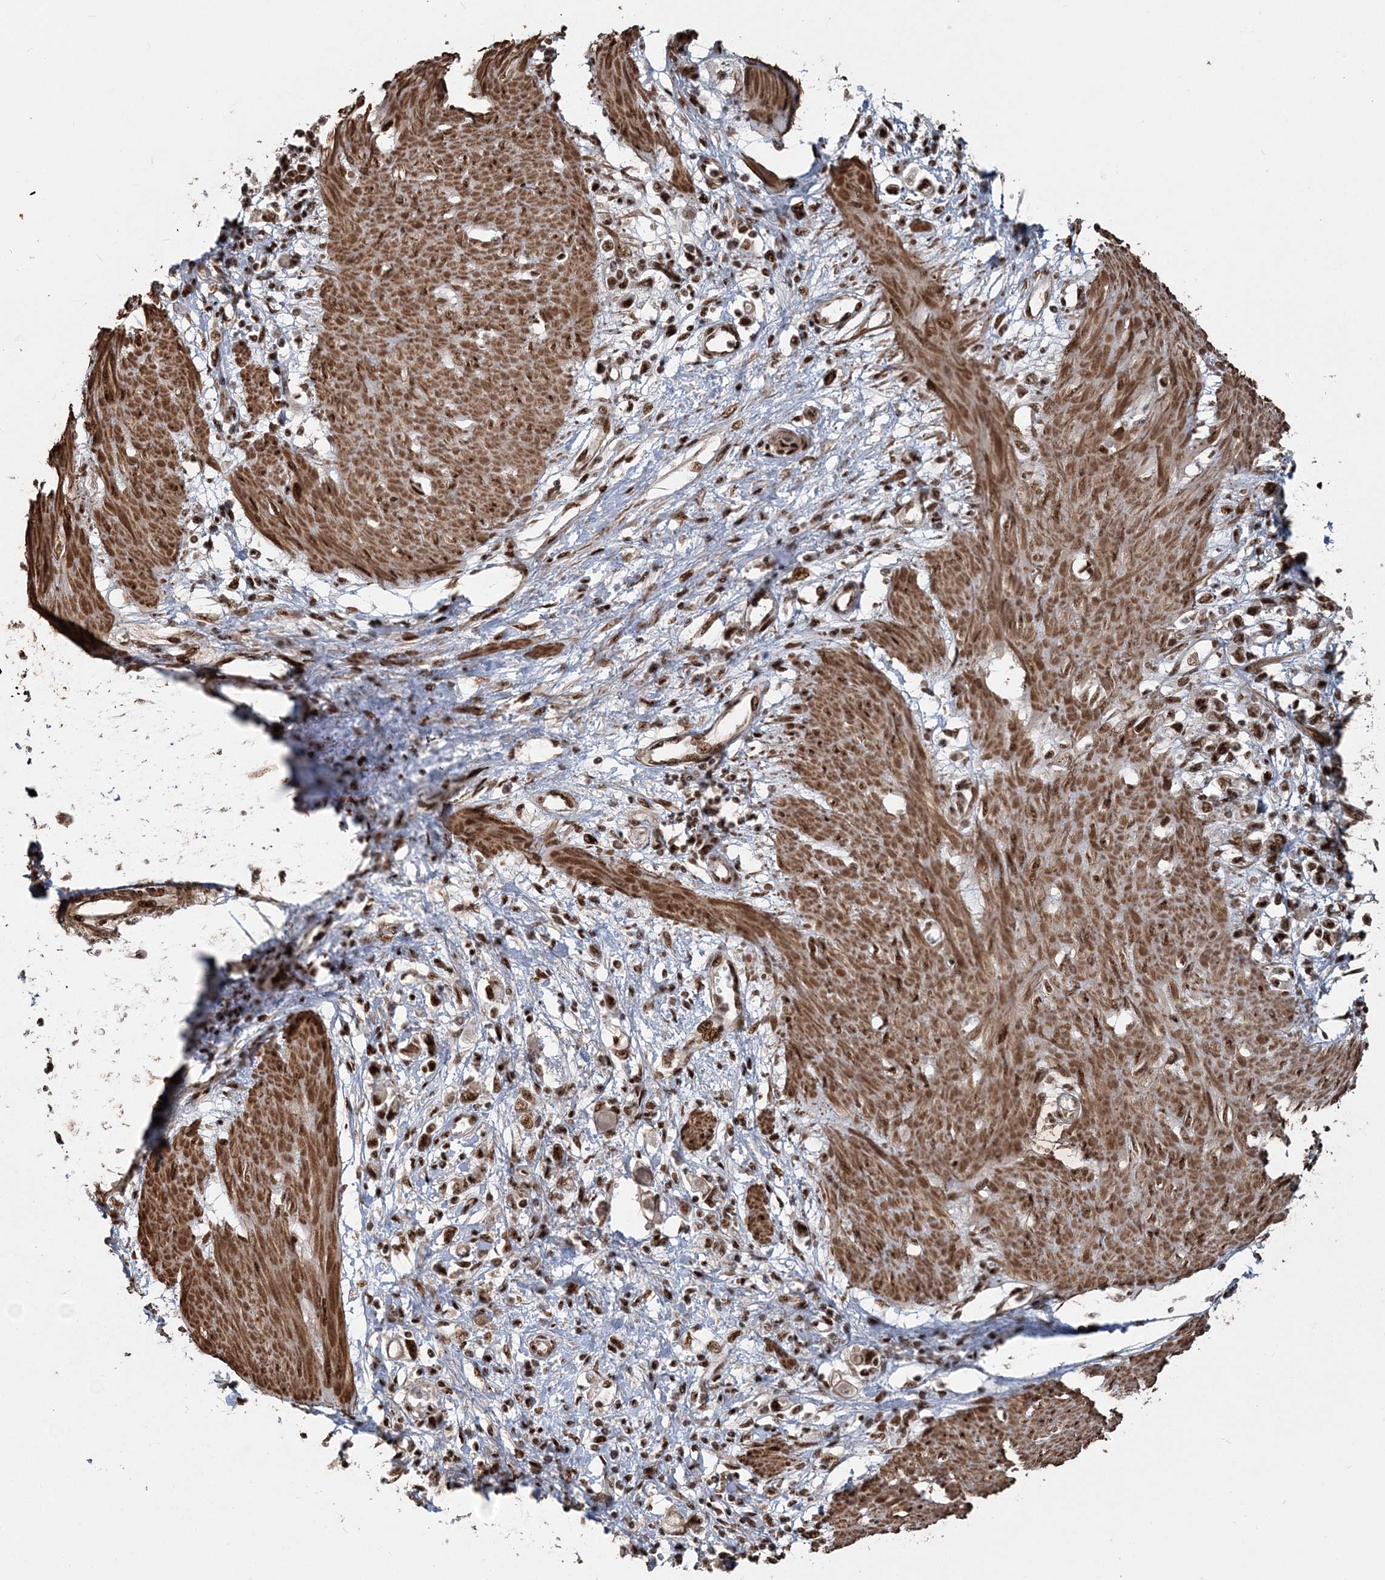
{"staining": {"intensity": "strong", "quantity": ">75%", "location": "nuclear"}, "tissue": "stomach cancer", "cell_type": "Tumor cells", "image_type": "cancer", "snomed": [{"axis": "morphology", "description": "Adenocarcinoma, NOS"}, {"axis": "topography", "description": "Stomach"}], "caption": "IHC of adenocarcinoma (stomach) exhibits high levels of strong nuclear expression in approximately >75% of tumor cells. (brown staining indicates protein expression, while blue staining denotes nuclei).", "gene": "EXOSC8", "patient": {"sex": "female", "age": 76}}